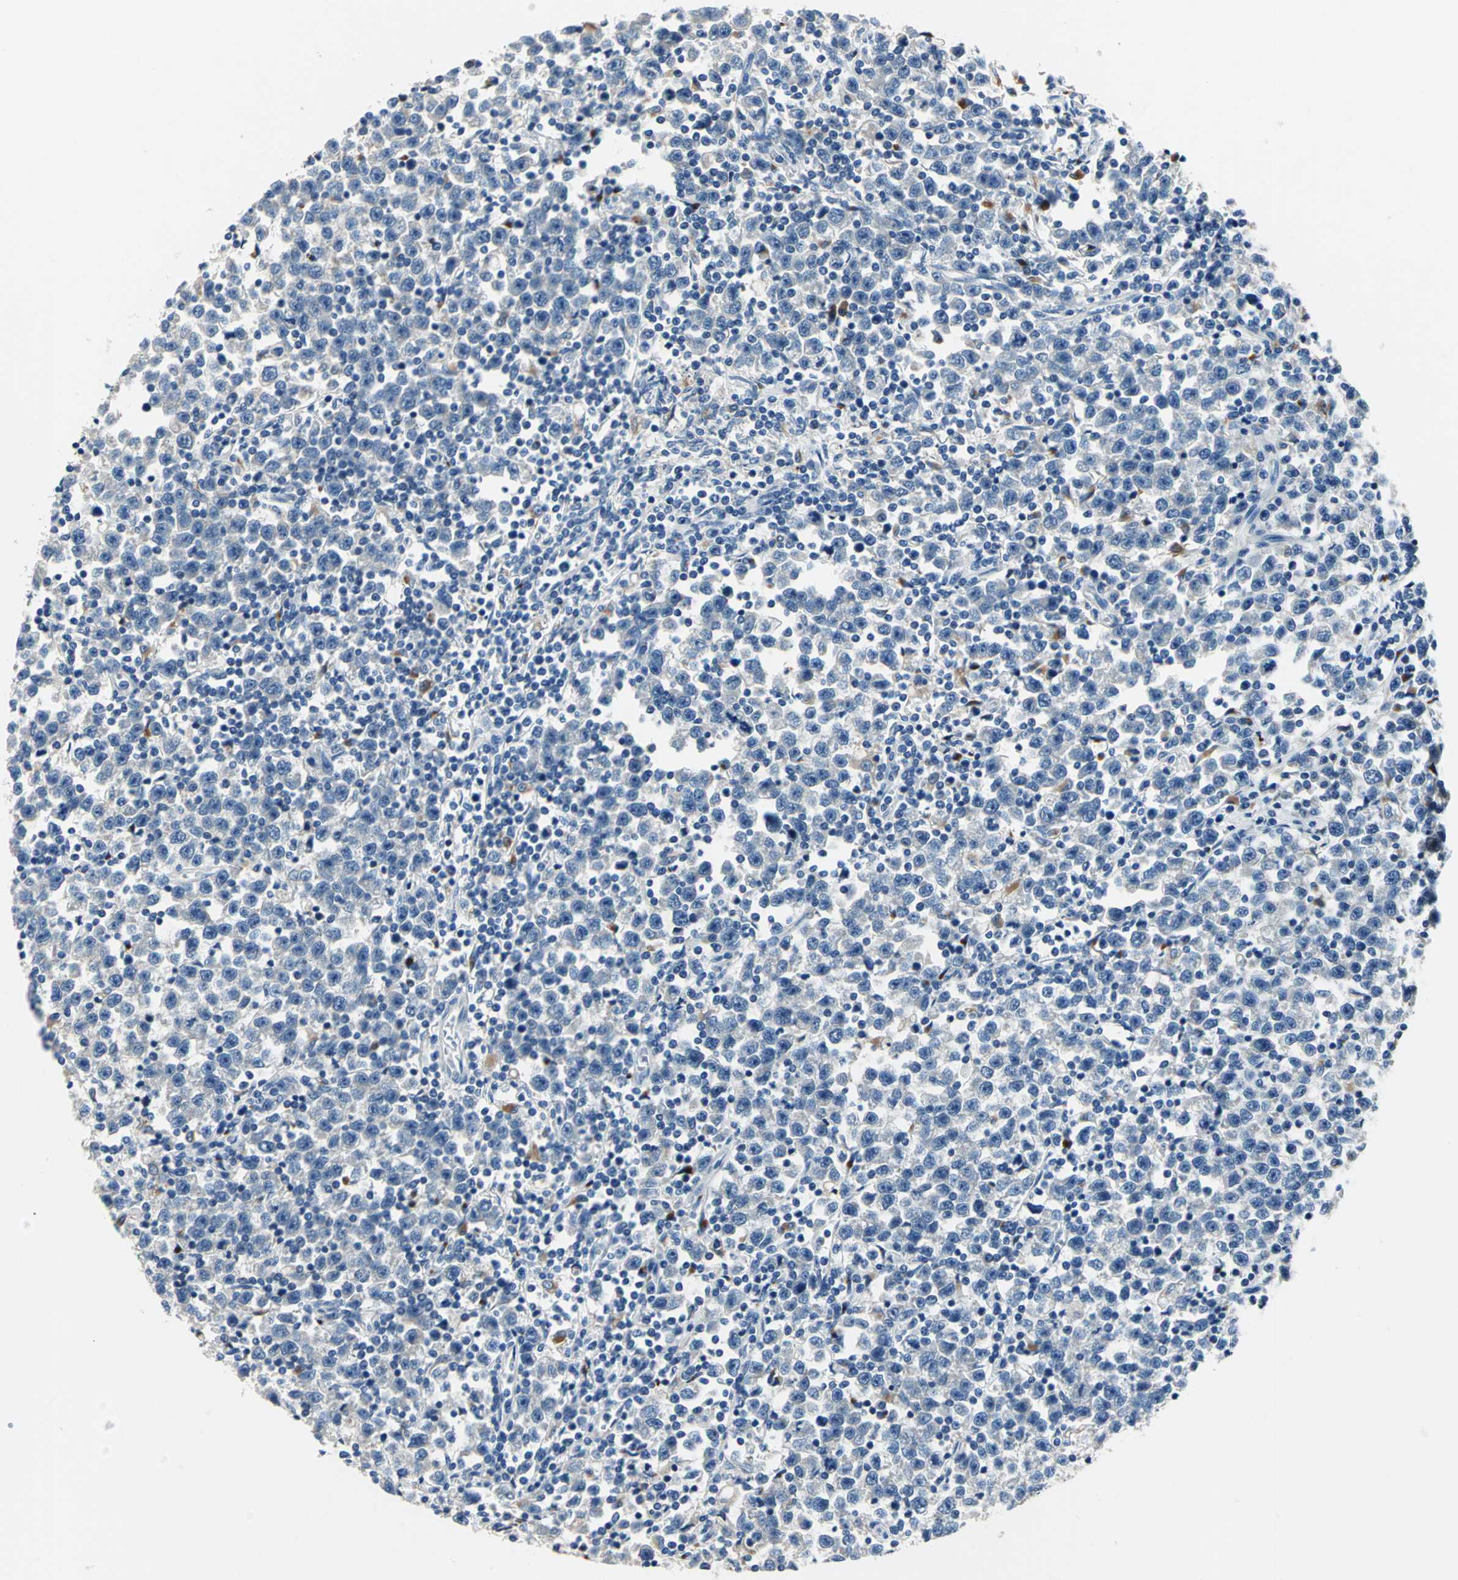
{"staining": {"intensity": "negative", "quantity": "none", "location": "none"}, "tissue": "testis cancer", "cell_type": "Tumor cells", "image_type": "cancer", "snomed": [{"axis": "morphology", "description": "Seminoma, NOS"}, {"axis": "topography", "description": "Testis"}], "caption": "High magnification brightfield microscopy of seminoma (testis) stained with DAB (3,3'-diaminobenzidine) (brown) and counterstained with hematoxylin (blue): tumor cells show no significant positivity.", "gene": "RASD2", "patient": {"sex": "male", "age": 43}}